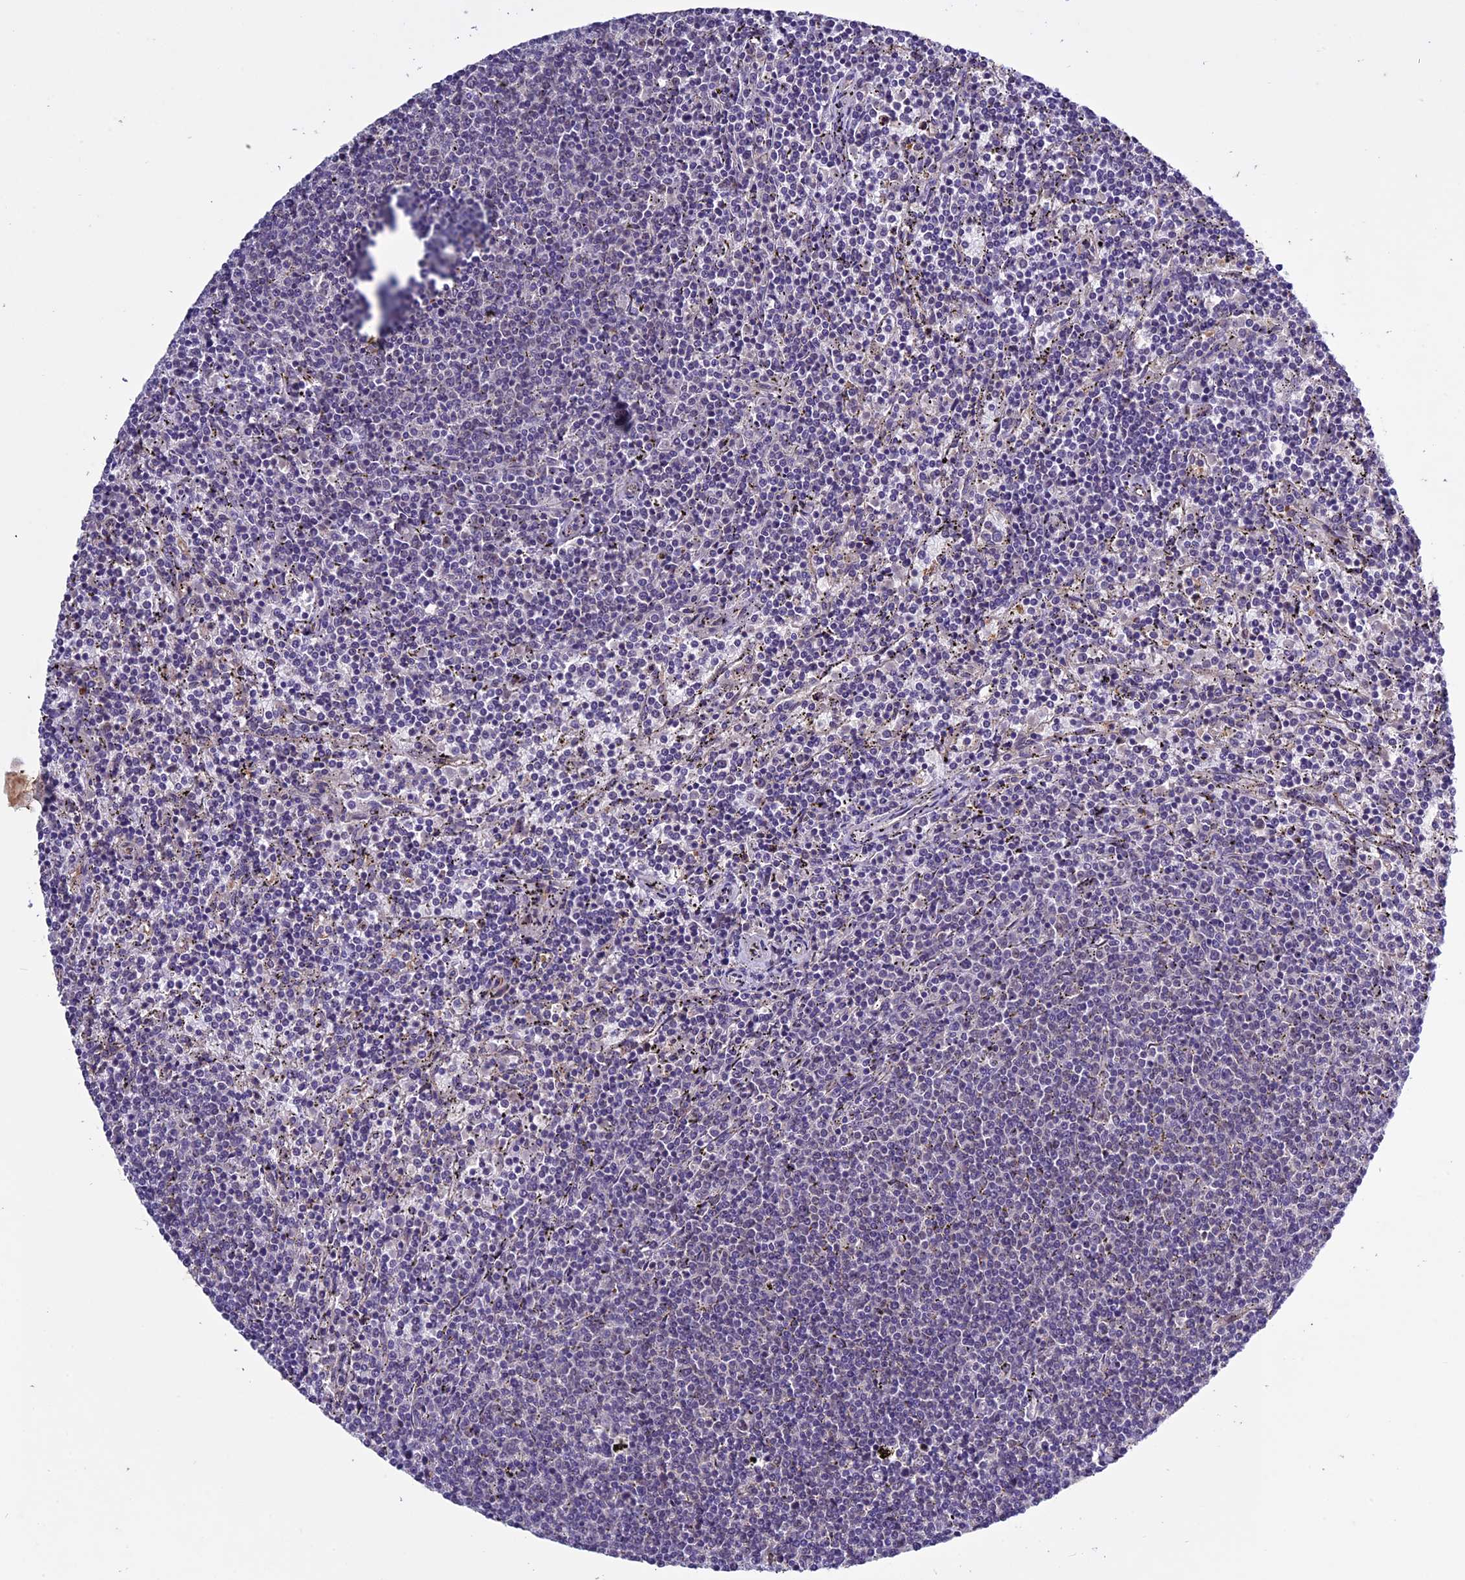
{"staining": {"intensity": "negative", "quantity": "none", "location": "none"}, "tissue": "lymphoma", "cell_type": "Tumor cells", "image_type": "cancer", "snomed": [{"axis": "morphology", "description": "Malignant lymphoma, non-Hodgkin's type, Low grade"}, {"axis": "topography", "description": "Spleen"}], "caption": "High power microscopy image of an immunohistochemistry photomicrograph of malignant lymphoma, non-Hodgkin's type (low-grade), revealing no significant positivity in tumor cells. (Brightfield microscopy of DAB immunohistochemistry at high magnification).", "gene": "C3orf70", "patient": {"sex": "female", "age": 50}}